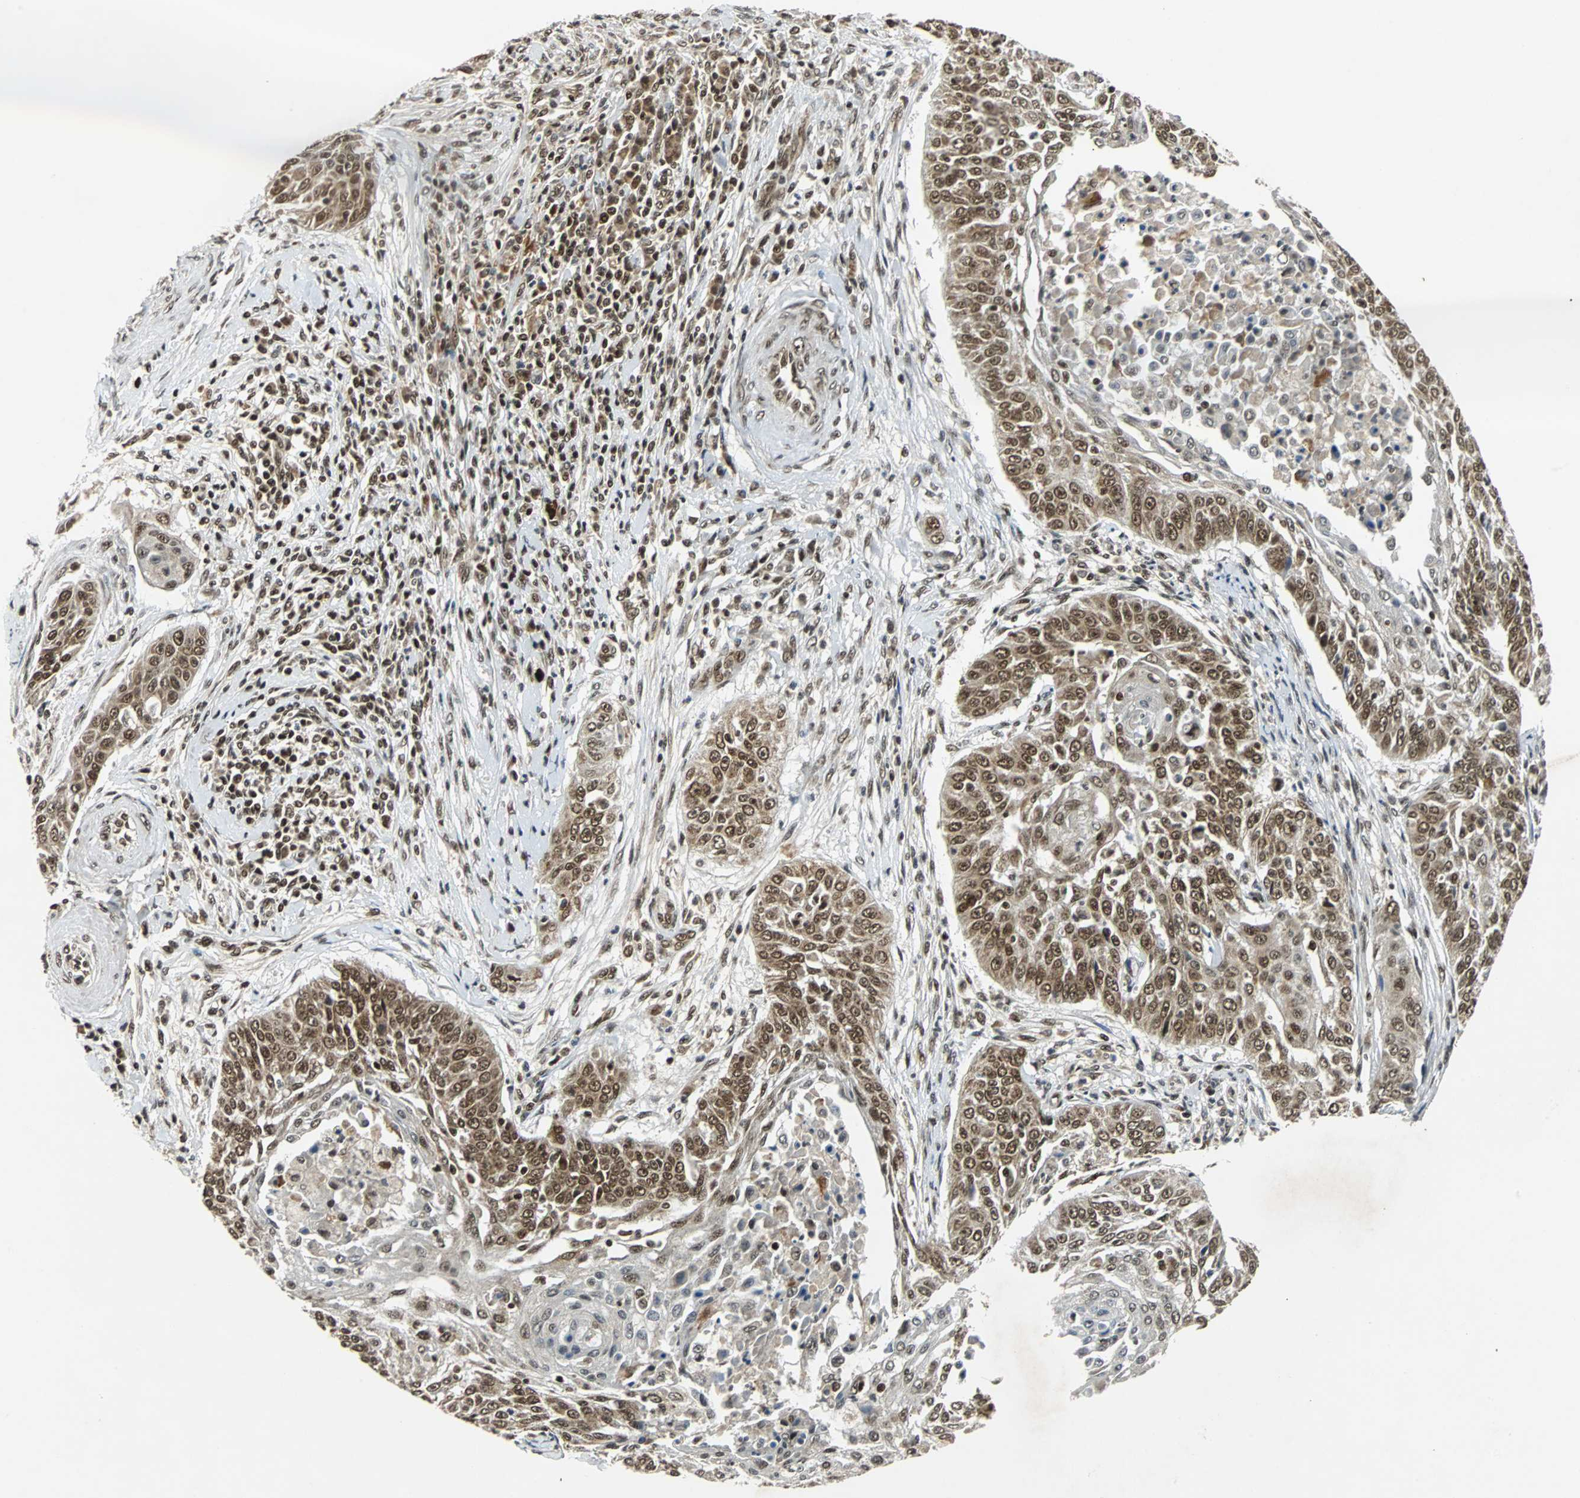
{"staining": {"intensity": "strong", "quantity": ">75%", "location": "nuclear"}, "tissue": "cervical cancer", "cell_type": "Tumor cells", "image_type": "cancer", "snomed": [{"axis": "morphology", "description": "Squamous cell carcinoma, NOS"}, {"axis": "topography", "description": "Cervix"}], "caption": "Human squamous cell carcinoma (cervical) stained with a protein marker reveals strong staining in tumor cells.", "gene": "TAF5", "patient": {"sex": "female", "age": 33}}